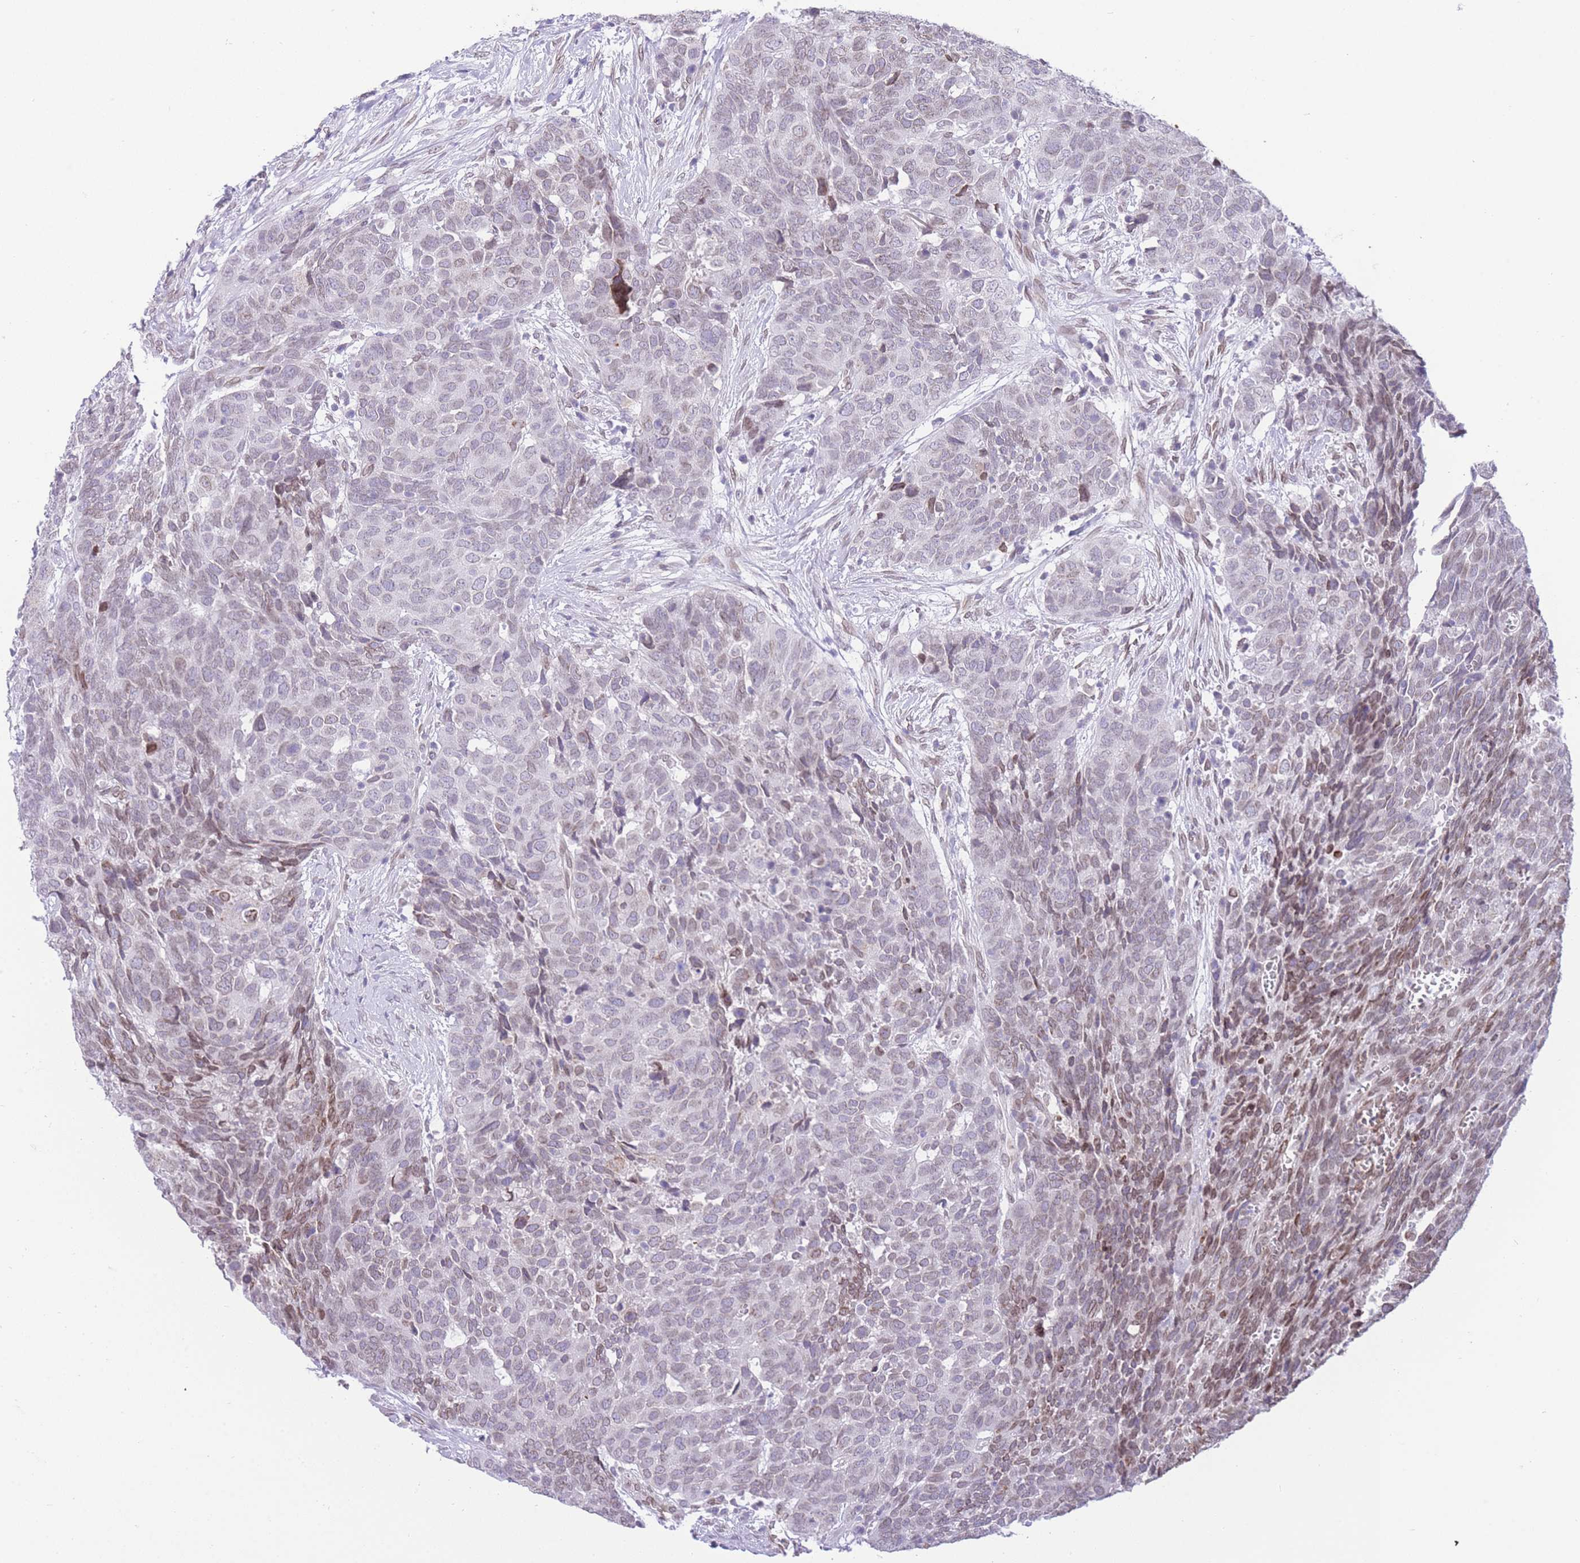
{"staining": {"intensity": "moderate", "quantity": "25%-75%", "location": "cytoplasmic/membranous,nuclear"}, "tissue": "head and neck cancer", "cell_type": "Tumor cells", "image_type": "cancer", "snomed": [{"axis": "morphology", "description": "Squamous cell carcinoma, NOS"}, {"axis": "topography", "description": "Head-Neck"}], "caption": "IHC of human head and neck cancer displays medium levels of moderate cytoplasmic/membranous and nuclear staining in approximately 25%-75% of tumor cells.", "gene": "OR10AD1", "patient": {"sex": "male", "age": 66}}